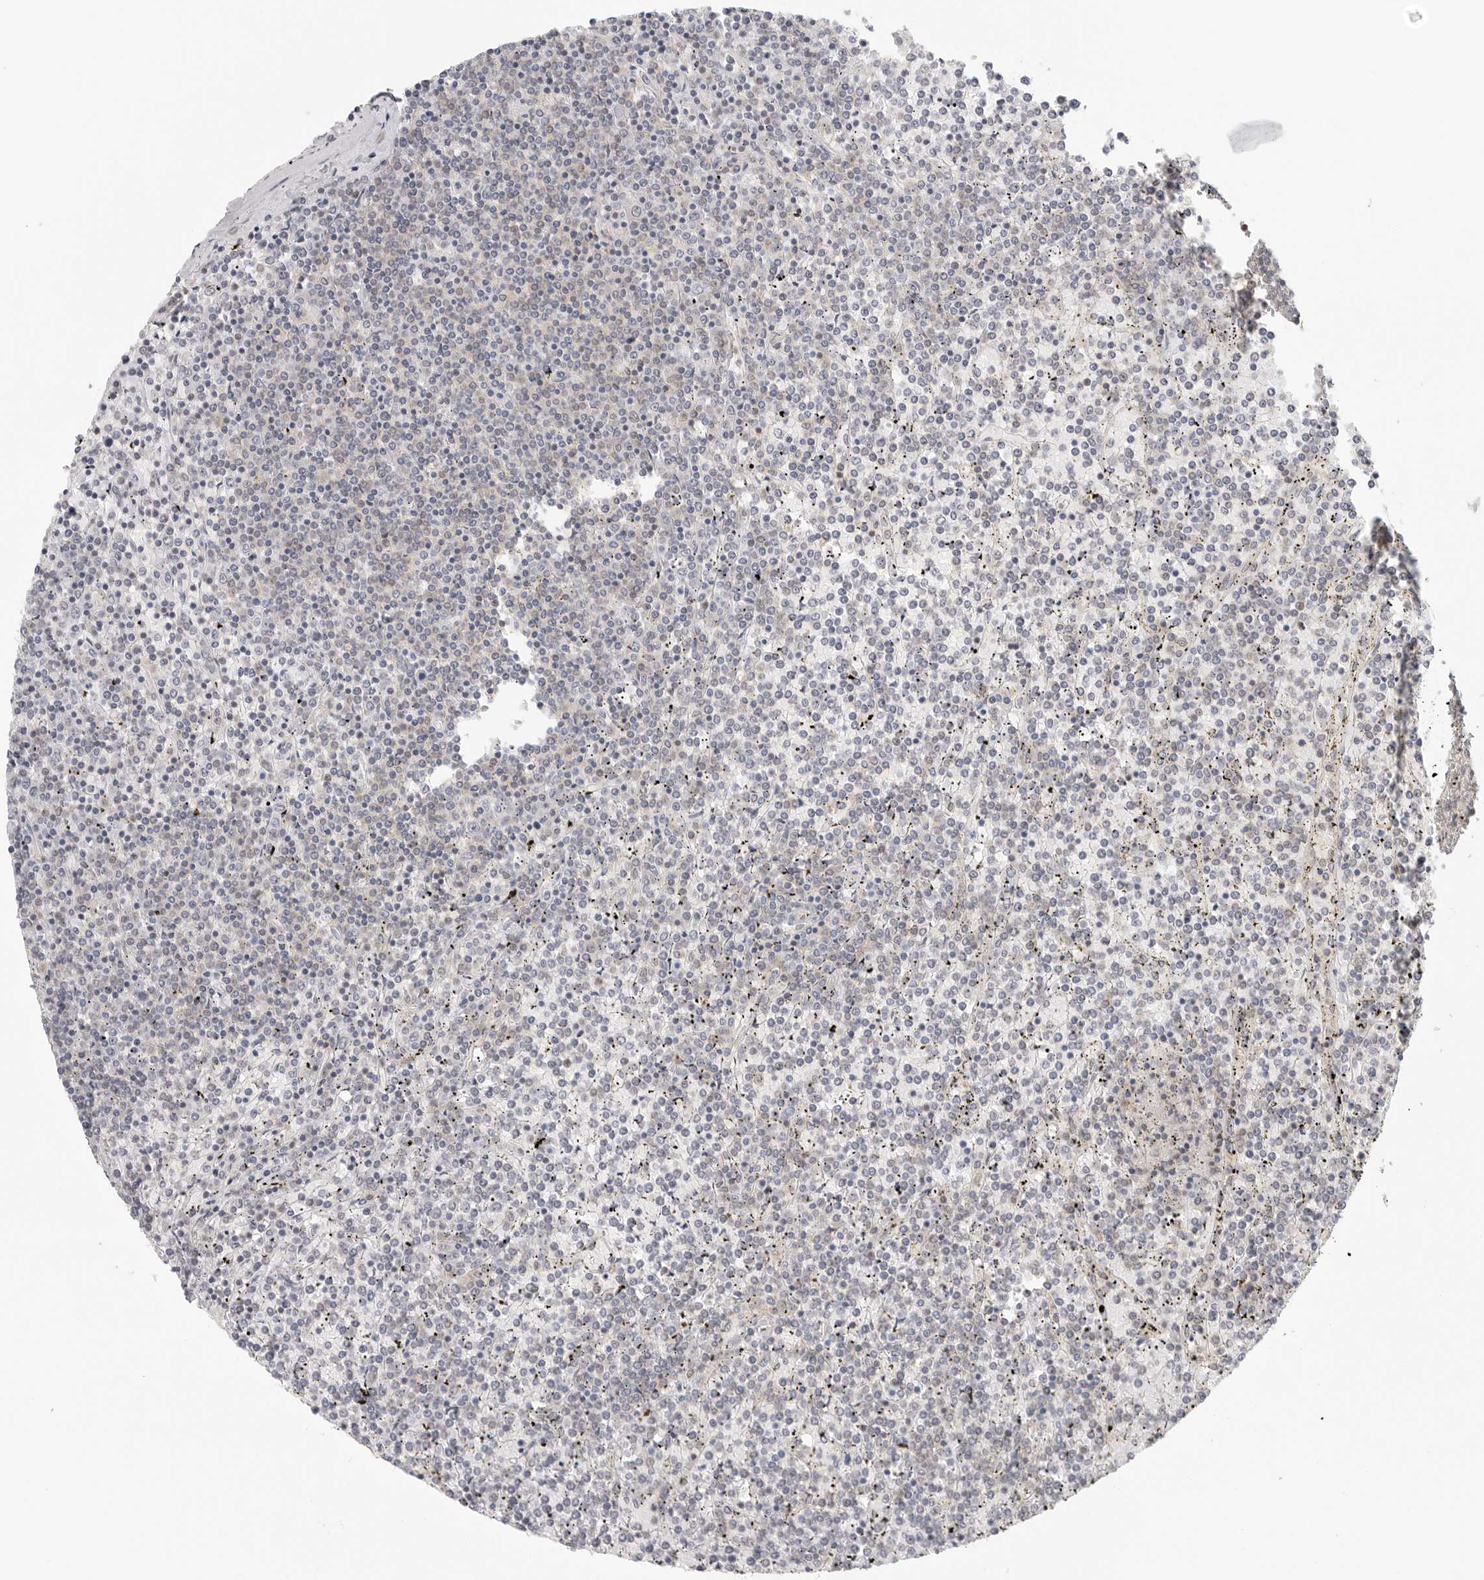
{"staining": {"intensity": "negative", "quantity": "none", "location": "none"}, "tissue": "lymphoma", "cell_type": "Tumor cells", "image_type": "cancer", "snomed": [{"axis": "morphology", "description": "Malignant lymphoma, non-Hodgkin's type, Low grade"}, {"axis": "topography", "description": "Spleen"}], "caption": "Immunohistochemistry of low-grade malignant lymphoma, non-Hodgkin's type demonstrates no staining in tumor cells.", "gene": "HDAC6", "patient": {"sex": "female", "age": 19}}